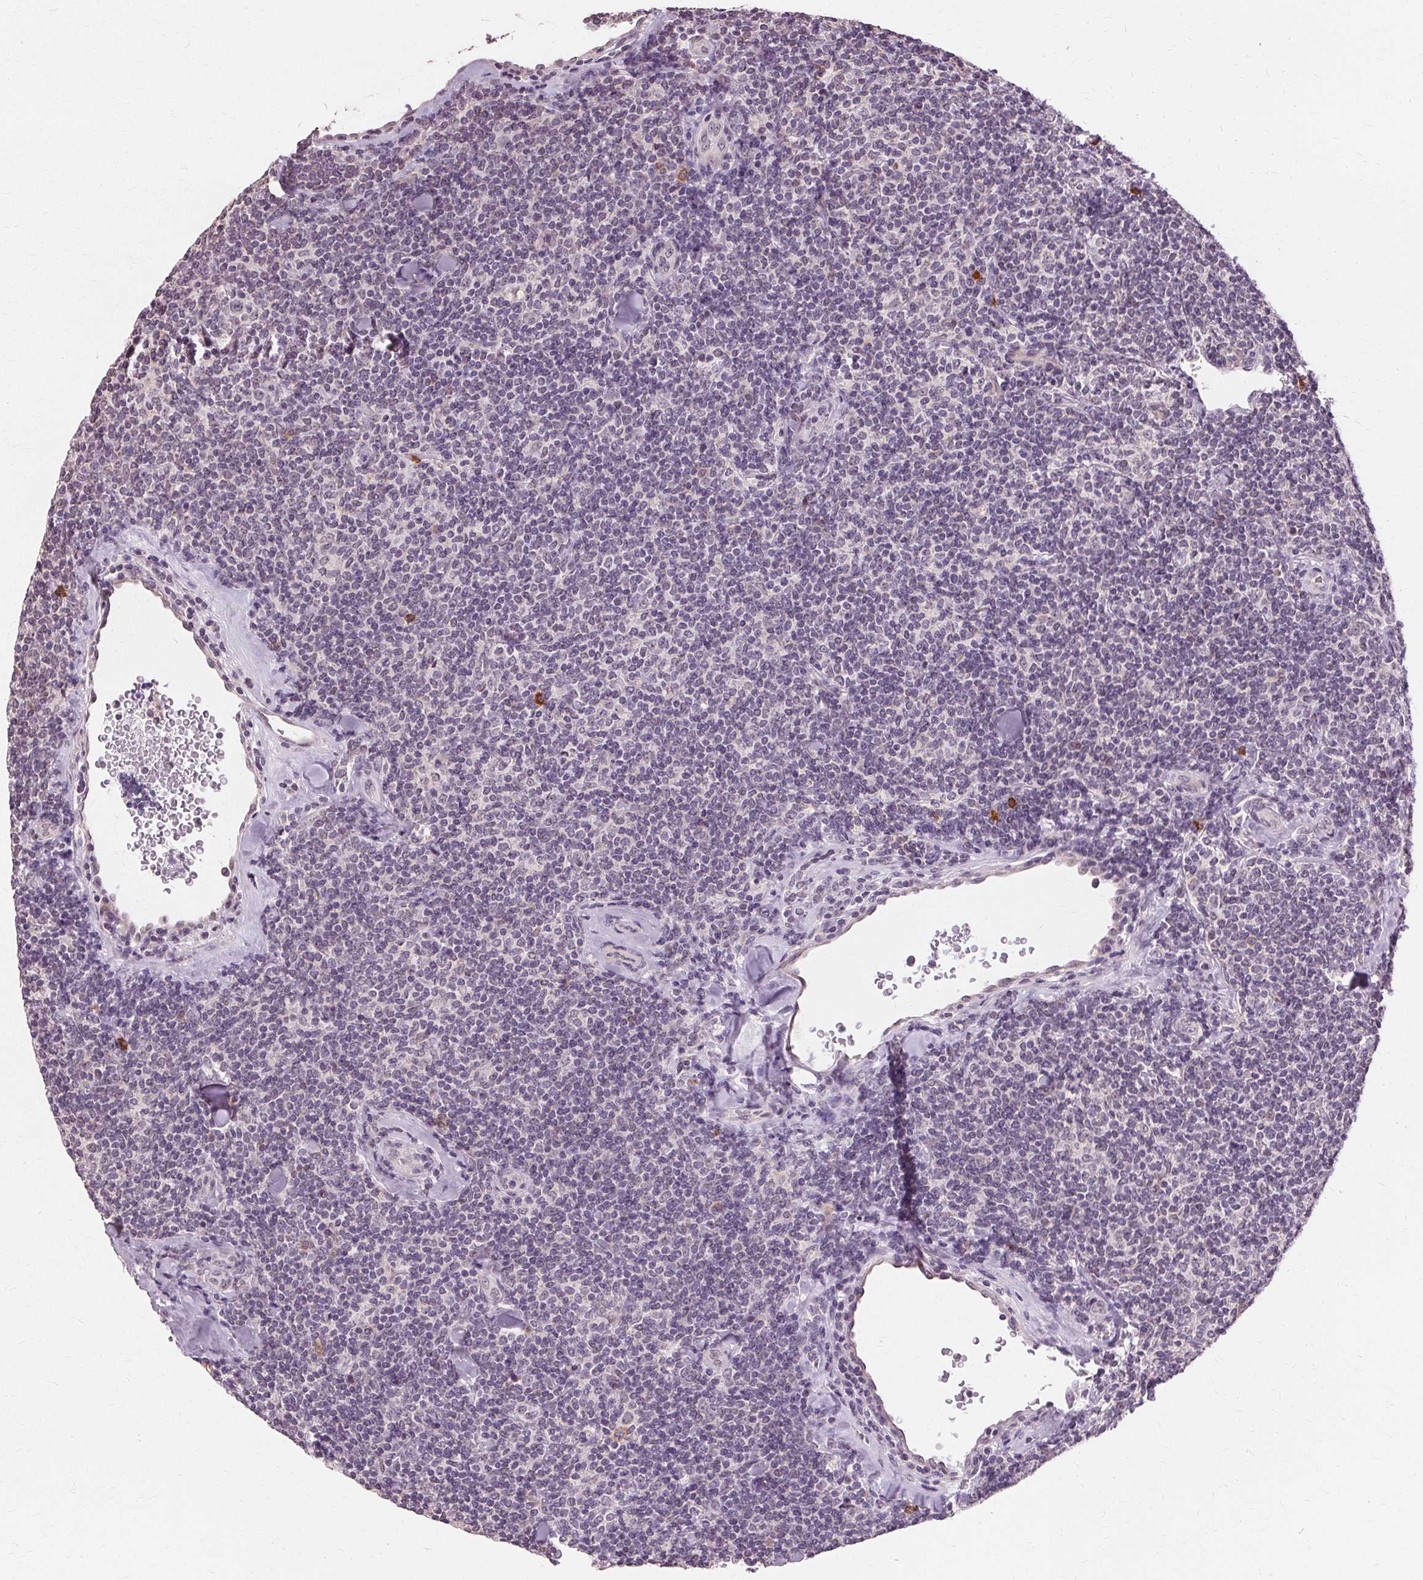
{"staining": {"intensity": "negative", "quantity": "none", "location": "none"}, "tissue": "lymphoma", "cell_type": "Tumor cells", "image_type": "cancer", "snomed": [{"axis": "morphology", "description": "Malignant lymphoma, non-Hodgkin's type, Low grade"}, {"axis": "topography", "description": "Lymph node"}], "caption": "Tumor cells show no significant protein expression in low-grade malignant lymphoma, non-Hodgkin's type.", "gene": "SIGLEC6", "patient": {"sex": "female", "age": 56}}